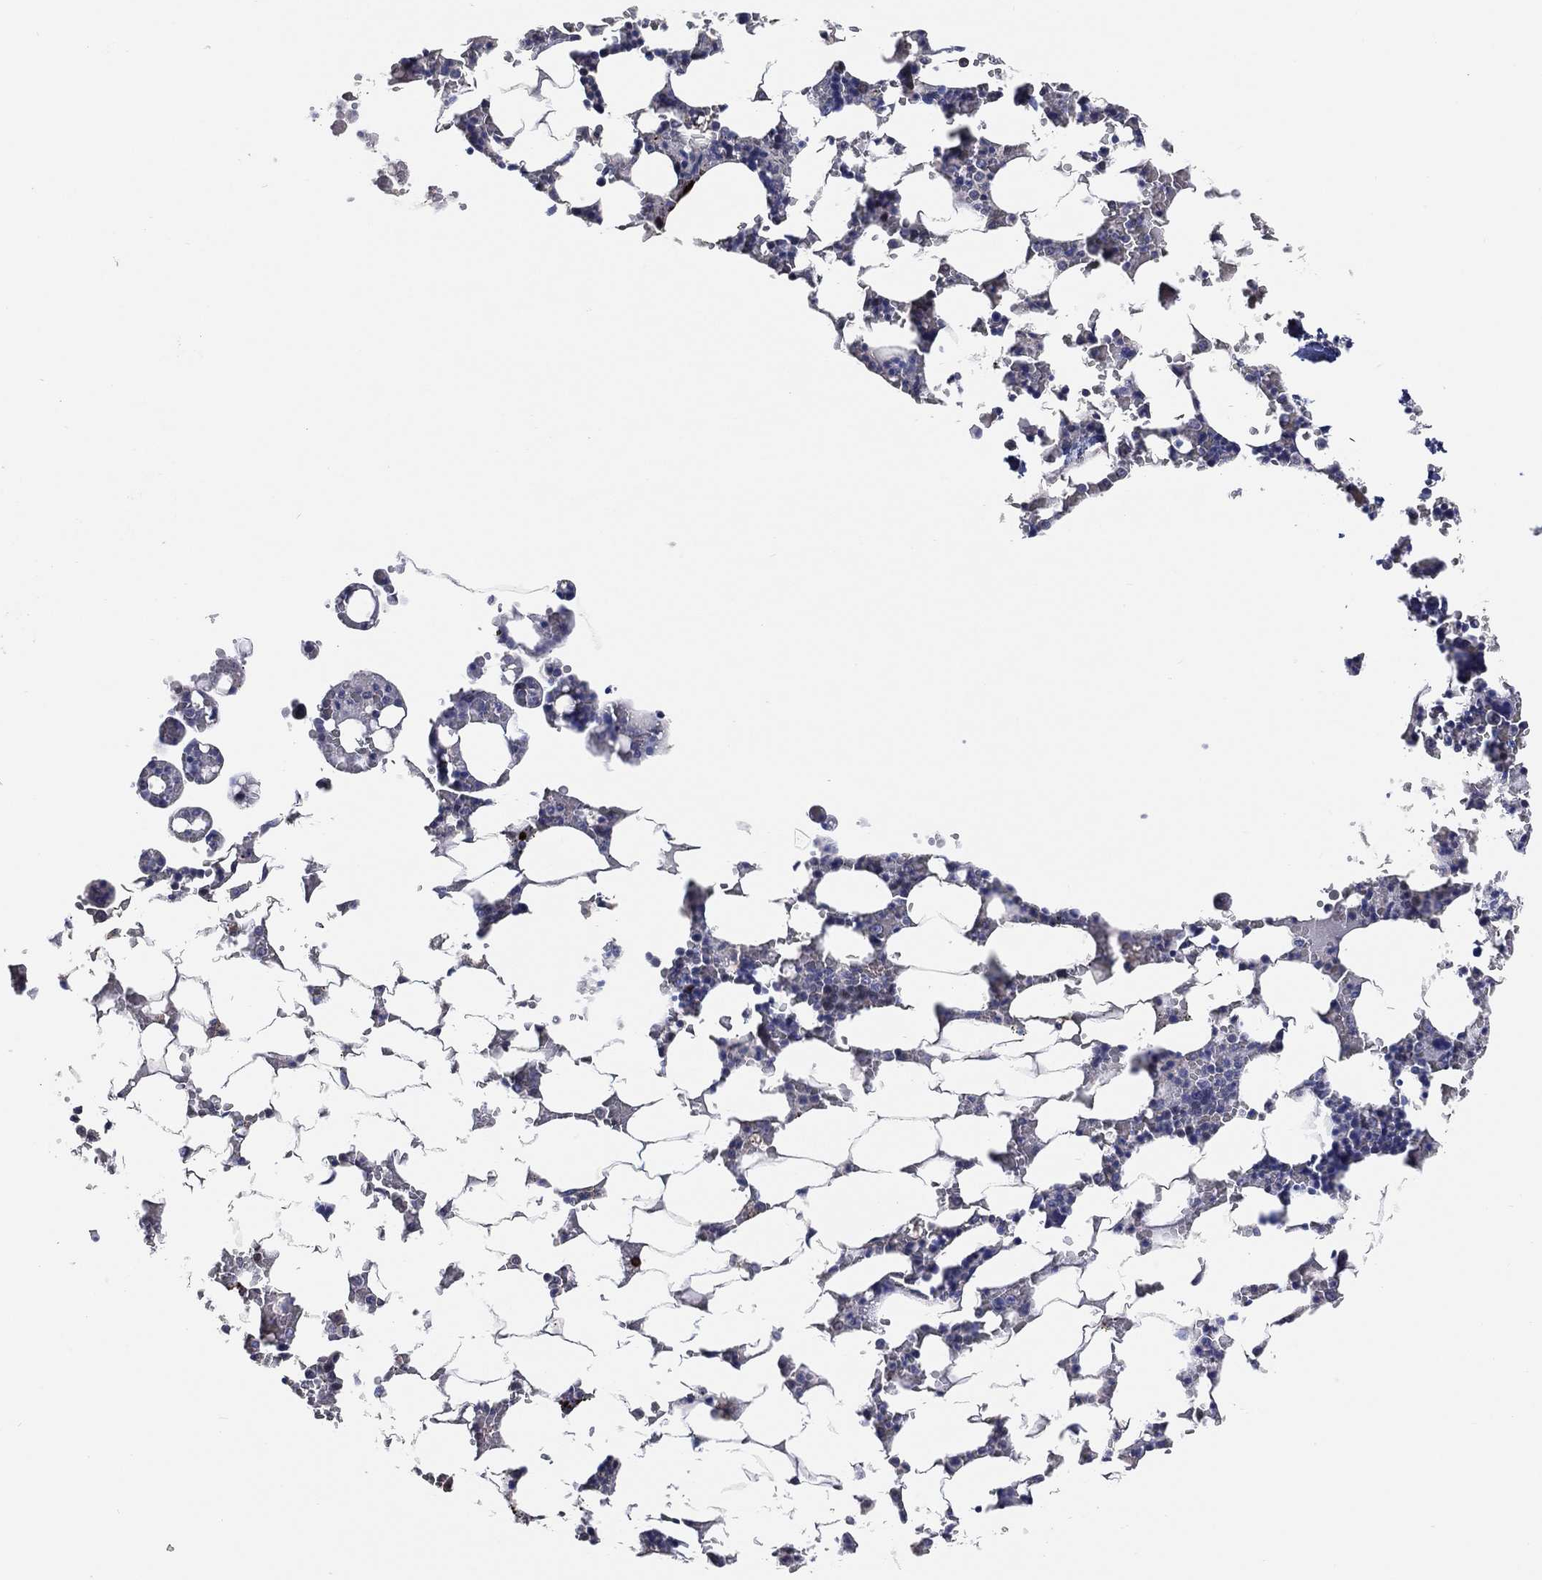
{"staining": {"intensity": "negative", "quantity": "none", "location": "none"}, "tissue": "bone marrow", "cell_type": "Hematopoietic cells", "image_type": "normal", "snomed": [{"axis": "morphology", "description": "Normal tissue, NOS"}, {"axis": "topography", "description": "Bone marrow"}], "caption": "The photomicrograph shows no staining of hematopoietic cells in normal bone marrow.", "gene": "KLK5", "patient": {"sex": "male", "age": 51}}